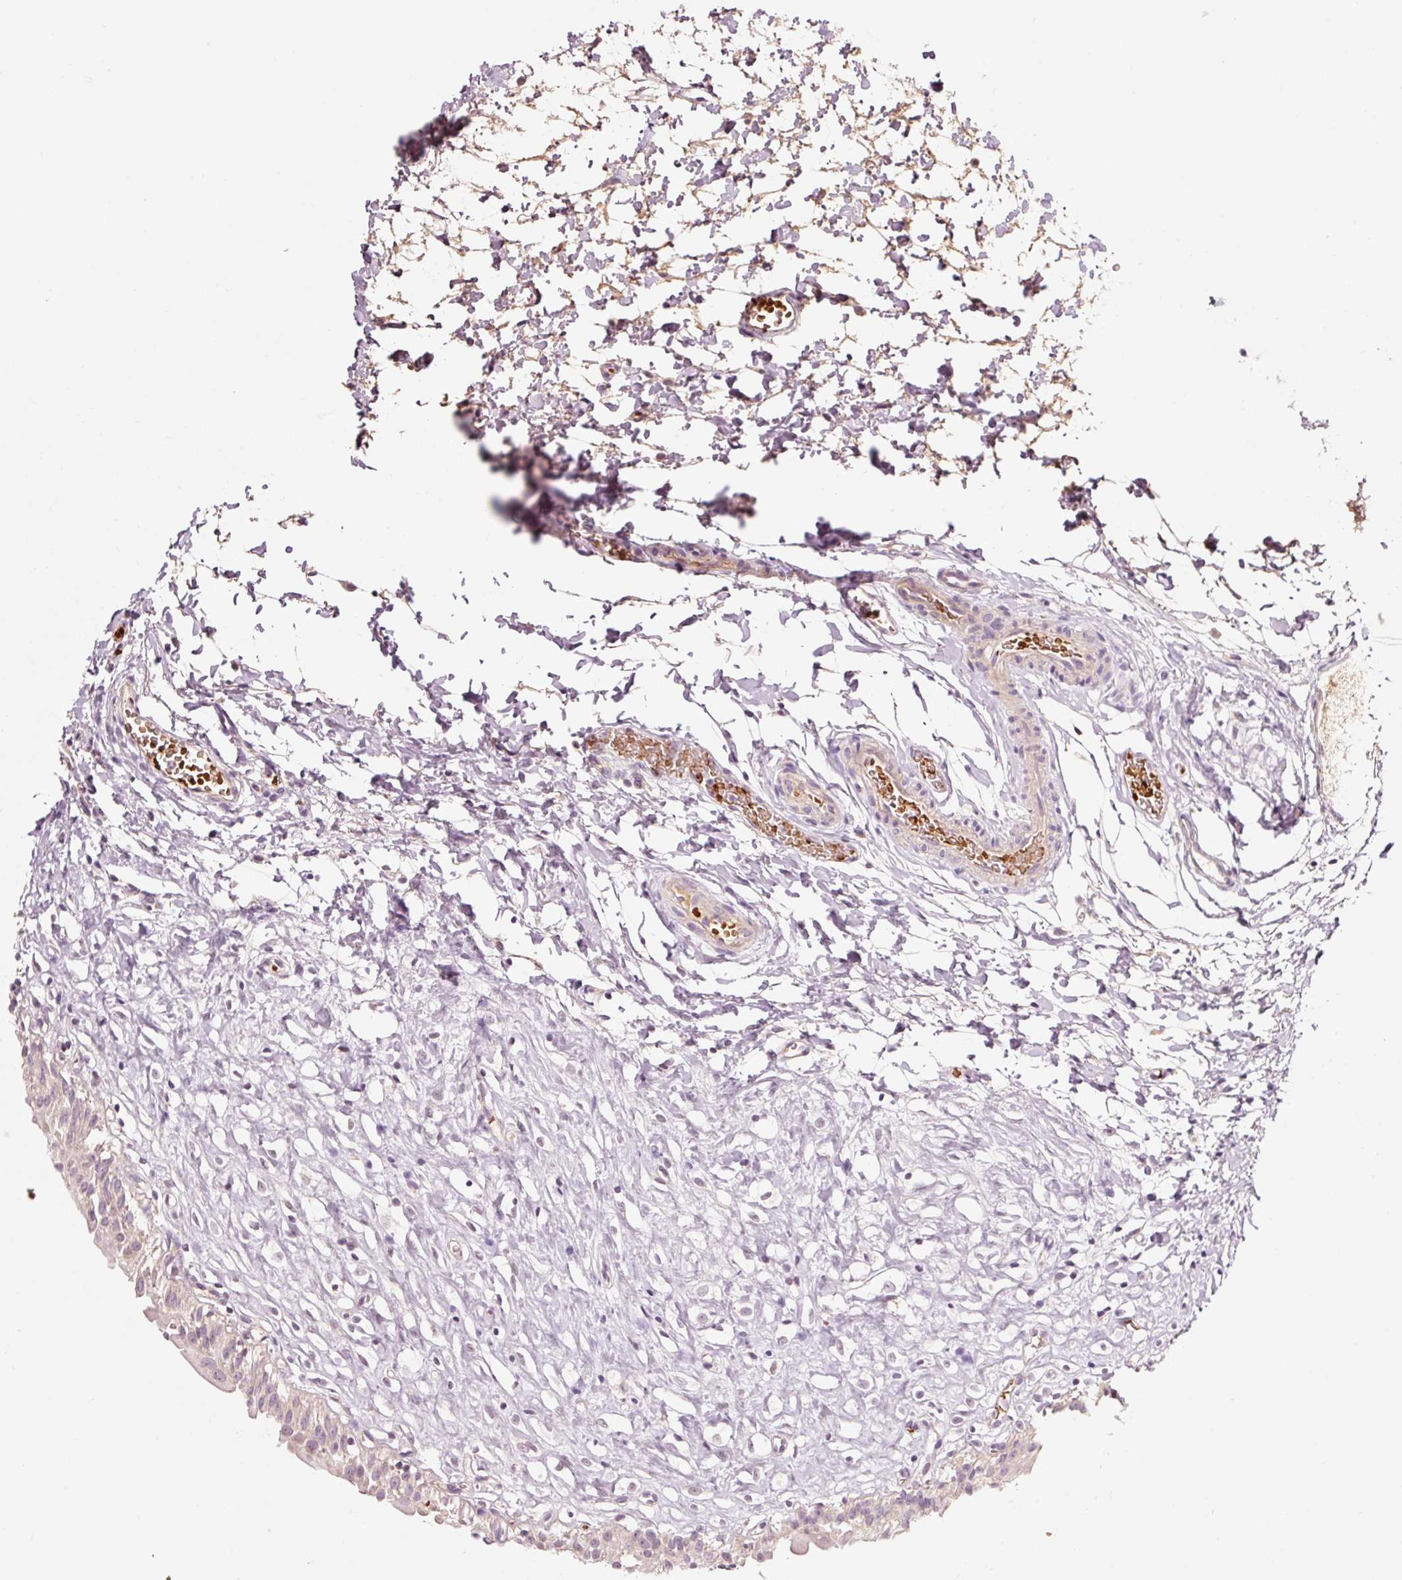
{"staining": {"intensity": "weak", "quantity": "<25%", "location": "cytoplasmic/membranous"}, "tissue": "urinary bladder", "cell_type": "Urothelial cells", "image_type": "normal", "snomed": [{"axis": "morphology", "description": "Normal tissue, NOS"}, {"axis": "topography", "description": "Urinary bladder"}], "caption": "Immunohistochemistry (IHC) photomicrograph of unremarkable urinary bladder stained for a protein (brown), which demonstrates no expression in urothelial cells. (DAB (3,3'-diaminobenzidine) IHC with hematoxylin counter stain).", "gene": "LDHAL6B", "patient": {"sex": "male", "age": 51}}